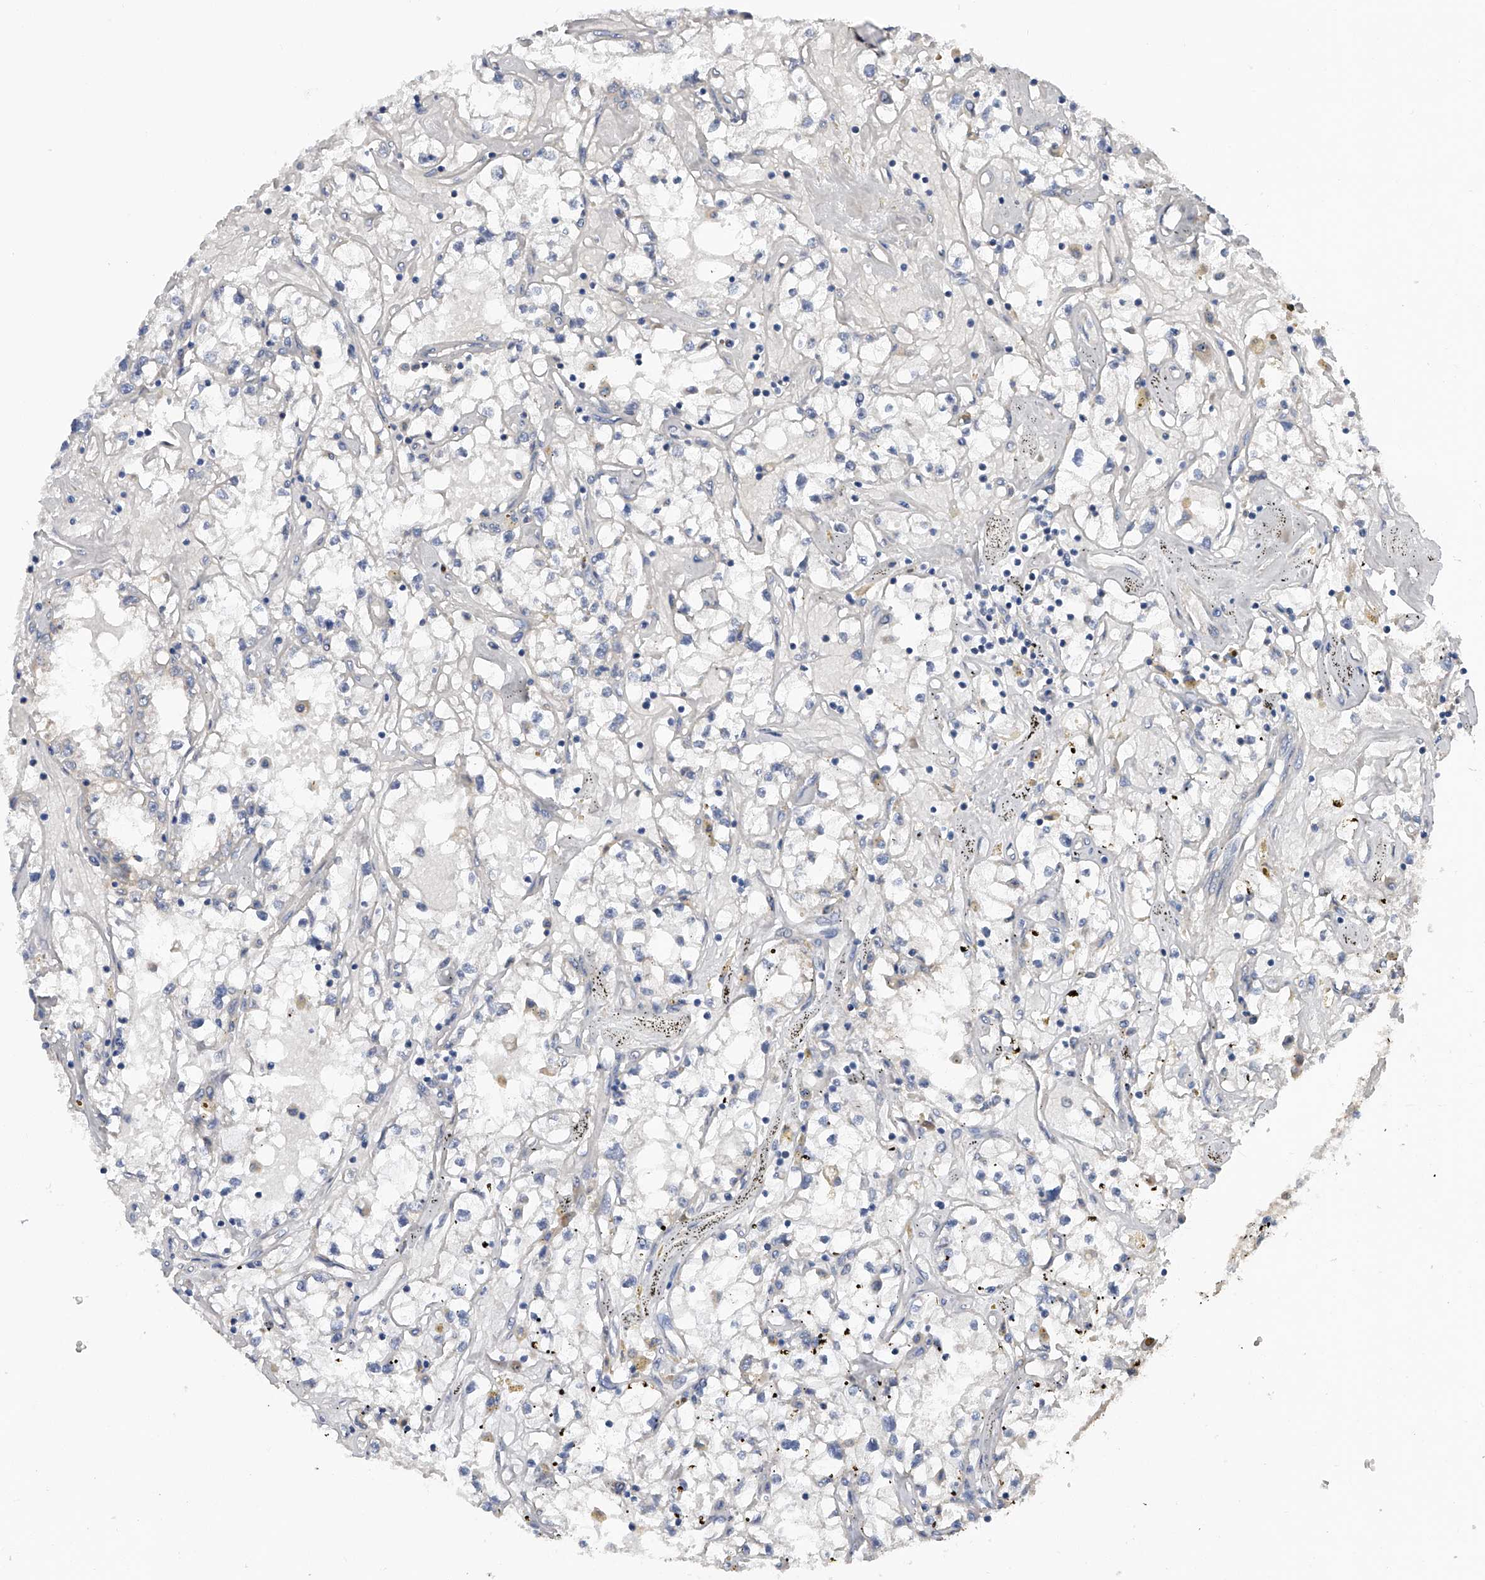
{"staining": {"intensity": "negative", "quantity": "none", "location": "none"}, "tissue": "renal cancer", "cell_type": "Tumor cells", "image_type": "cancer", "snomed": [{"axis": "morphology", "description": "Adenocarcinoma, NOS"}, {"axis": "topography", "description": "Kidney"}], "caption": "Immunohistochemical staining of renal cancer (adenocarcinoma) shows no significant positivity in tumor cells. (DAB (3,3'-diaminobenzidine) immunohistochemistry visualized using brightfield microscopy, high magnification).", "gene": "PGM3", "patient": {"sex": "male", "age": 56}}